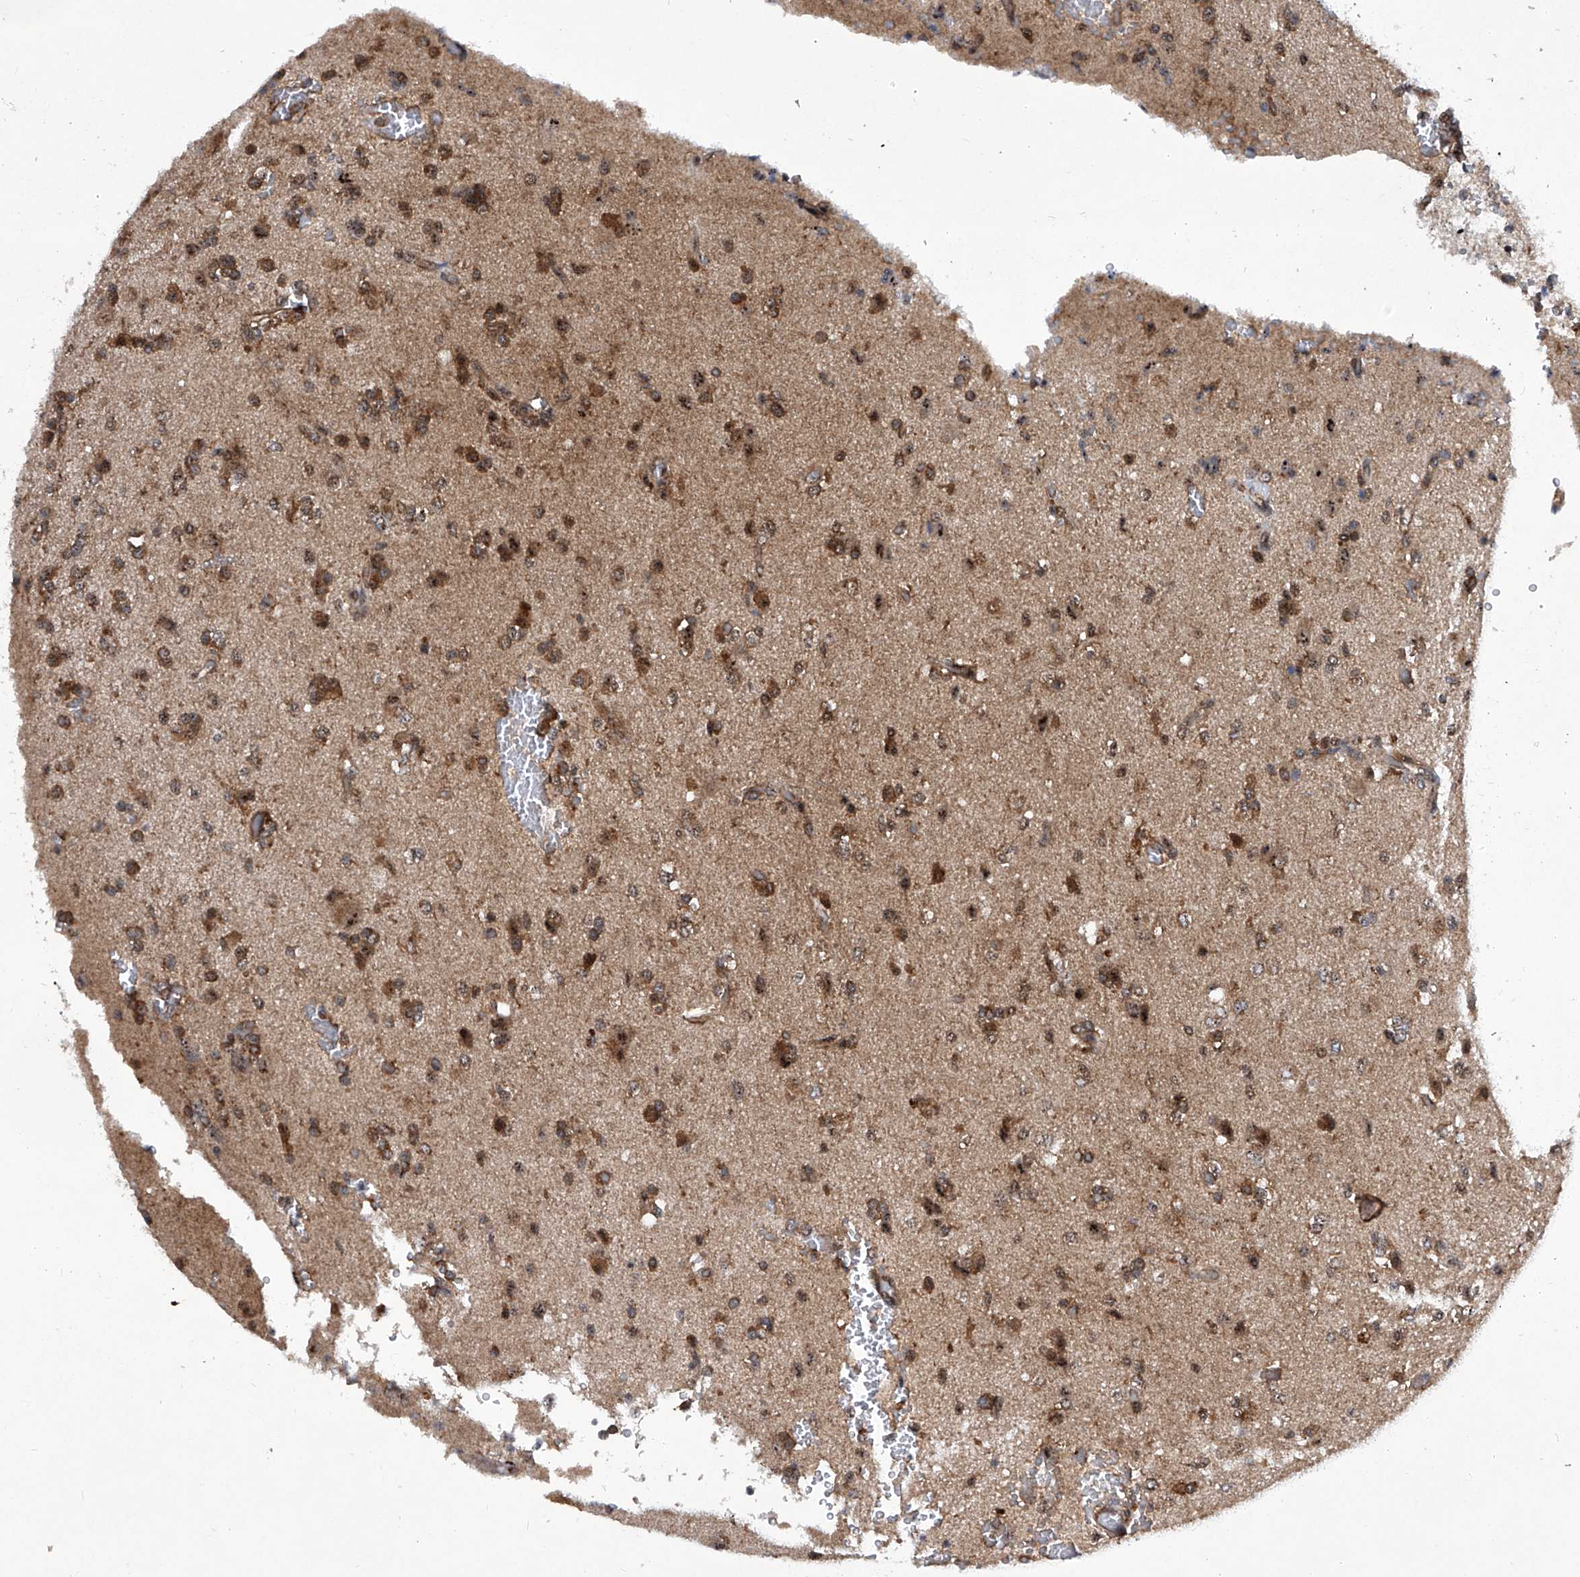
{"staining": {"intensity": "moderate", "quantity": ">75%", "location": "cytoplasmic/membranous,nuclear"}, "tissue": "glioma", "cell_type": "Tumor cells", "image_type": "cancer", "snomed": [{"axis": "morphology", "description": "Glioma, malignant, High grade"}, {"axis": "topography", "description": "Brain"}], "caption": "A brown stain labels moderate cytoplasmic/membranous and nuclear staining of a protein in human glioma tumor cells.", "gene": "CISH", "patient": {"sex": "male", "age": 47}}